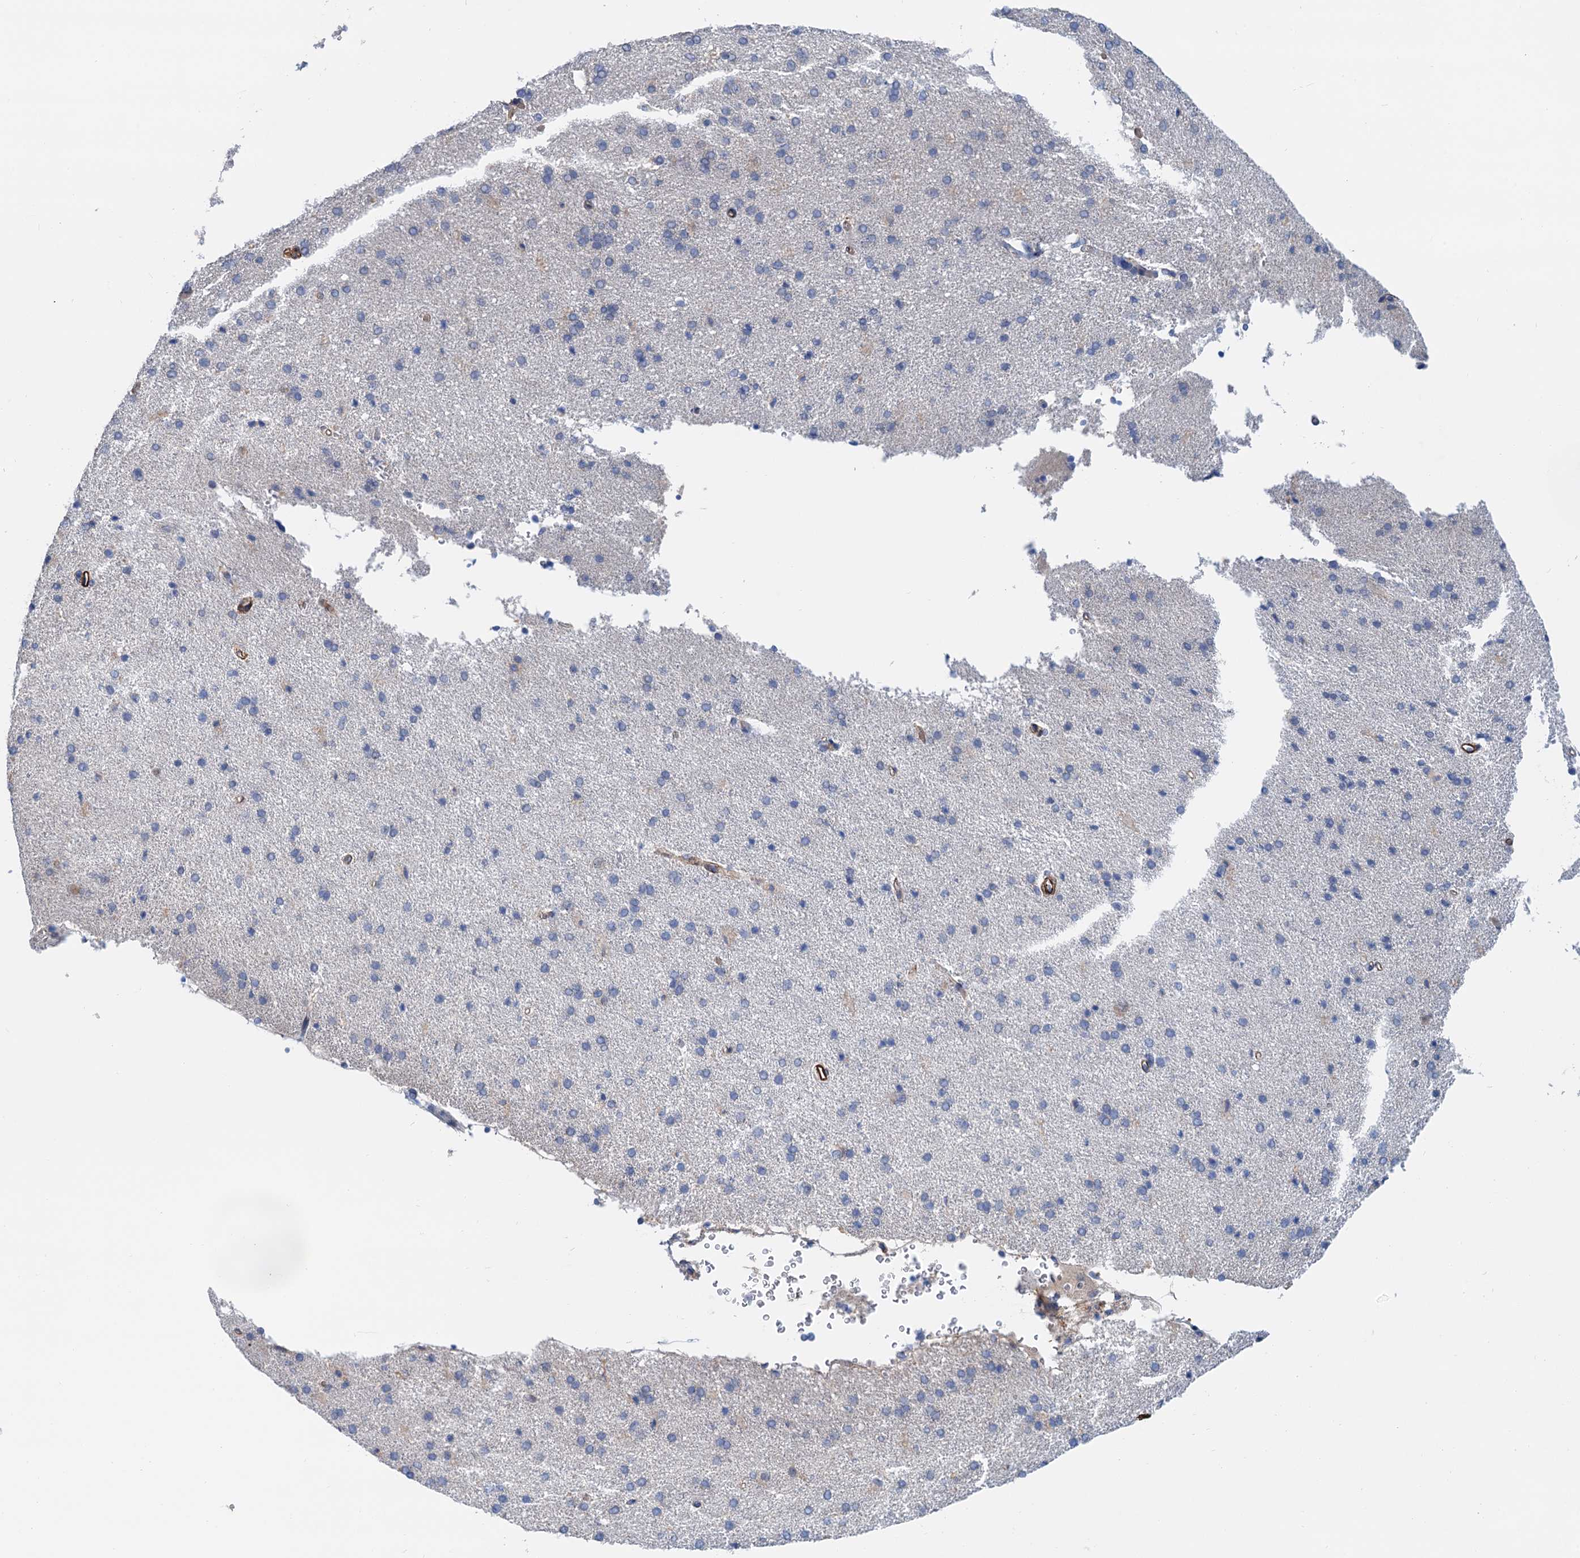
{"staining": {"intensity": "strong", "quantity": "<25%", "location": "cytoplasmic/membranous"}, "tissue": "cerebral cortex", "cell_type": "Endothelial cells", "image_type": "normal", "snomed": [{"axis": "morphology", "description": "Normal tissue, NOS"}, {"axis": "topography", "description": "Cerebral cortex"}], "caption": "Protein expression analysis of benign cerebral cortex shows strong cytoplasmic/membranous staining in about <25% of endothelial cells. (DAB = brown stain, brightfield microscopy at high magnification).", "gene": "CSTPP1", "patient": {"sex": "male", "age": 62}}